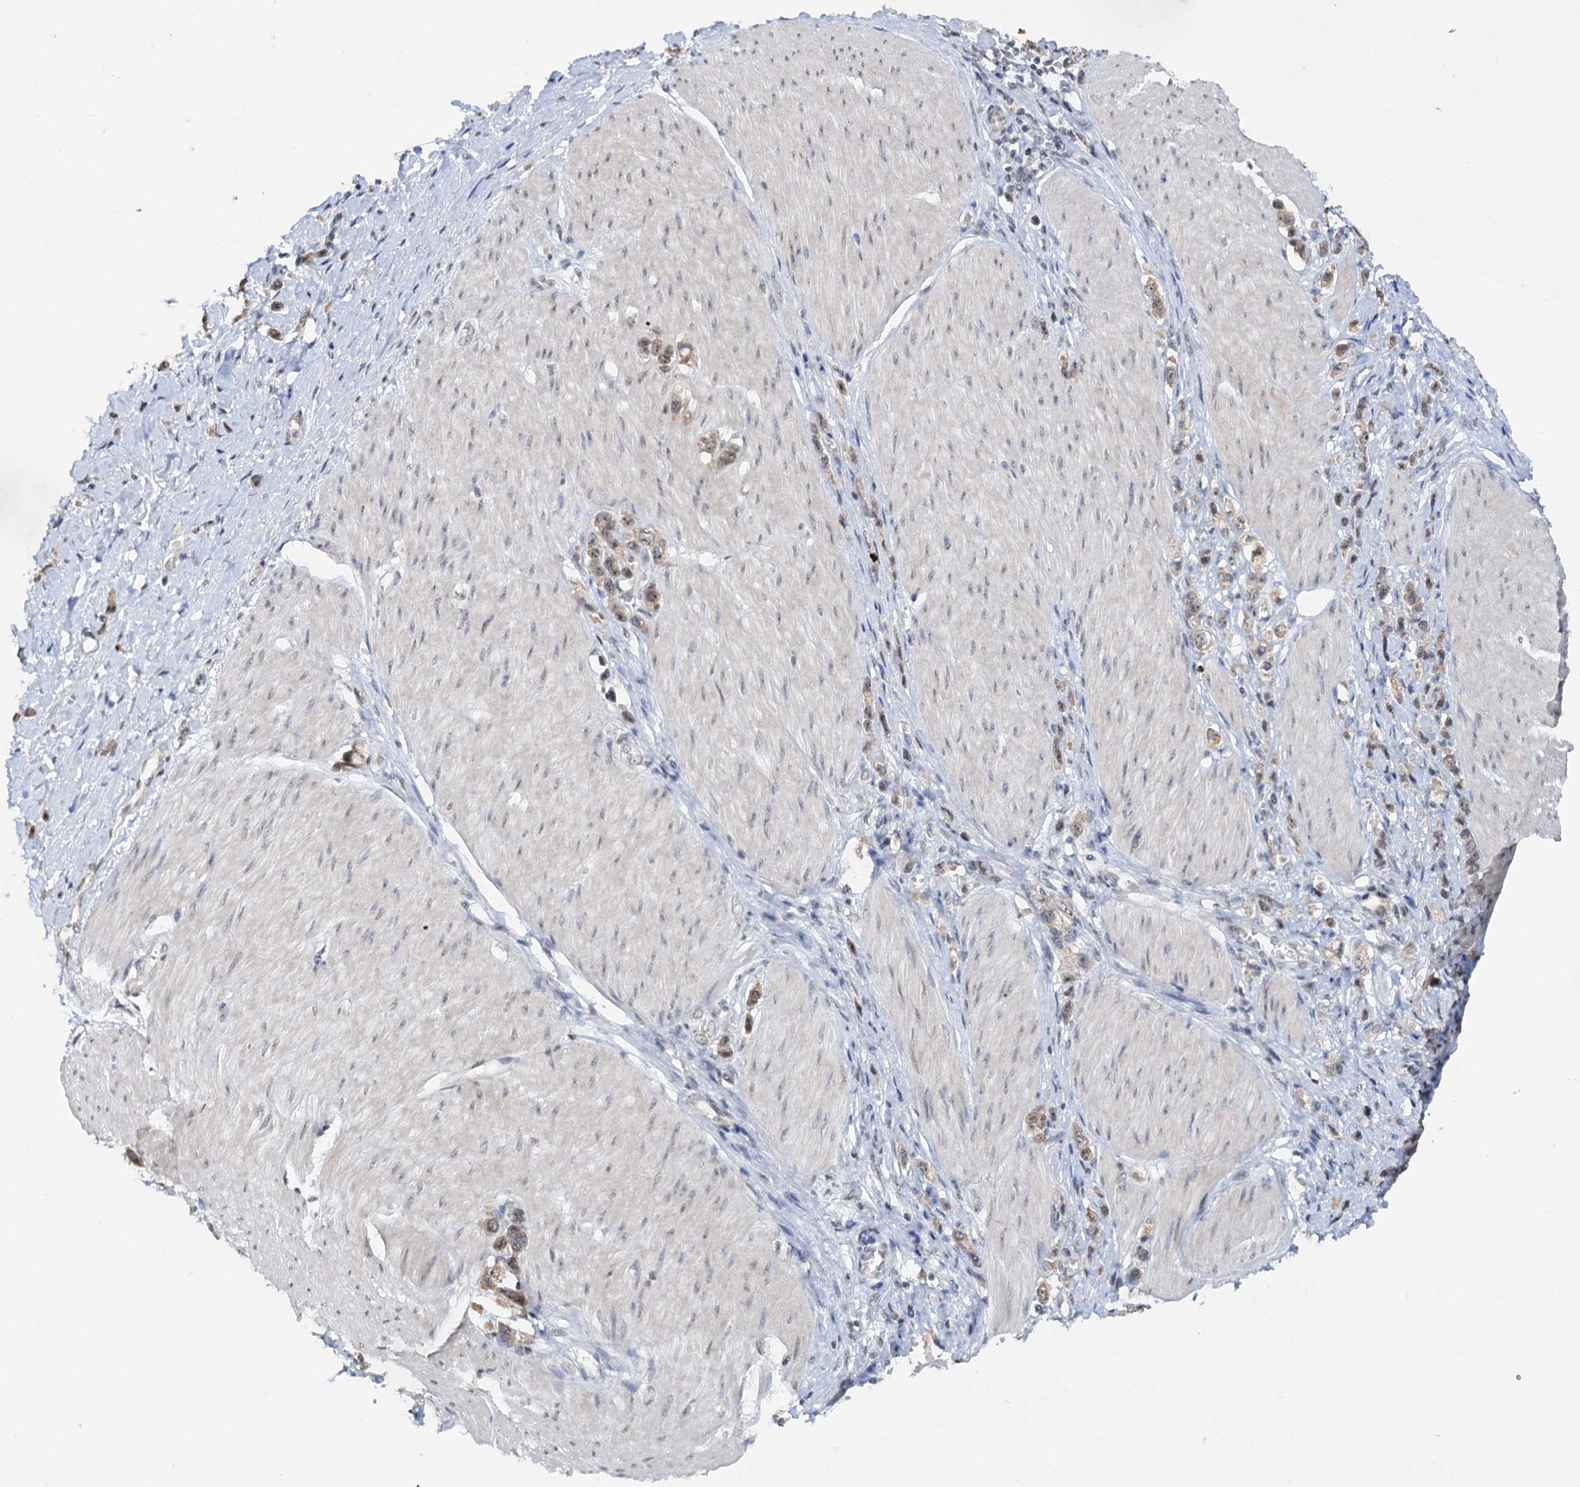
{"staining": {"intensity": "weak", "quantity": ">75%", "location": "cytoplasmic/membranous,nuclear"}, "tissue": "stomach cancer", "cell_type": "Tumor cells", "image_type": "cancer", "snomed": [{"axis": "morphology", "description": "Normal tissue, NOS"}, {"axis": "morphology", "description": "Adenocarcinoma, NOS"}, {"axis": "topography", "description": "Stomach, upper"}, {"axis": "topography", "description": "Stomach"}], "caption": "A histopathology image of stomach cancer (adenocarcinoma) stained for a protein displays weak cytoplasmic/membranous and nuclear brown staining in tumor cells.", "gene": "NAT10", "patient": {"sex": "female", "age": 65}}